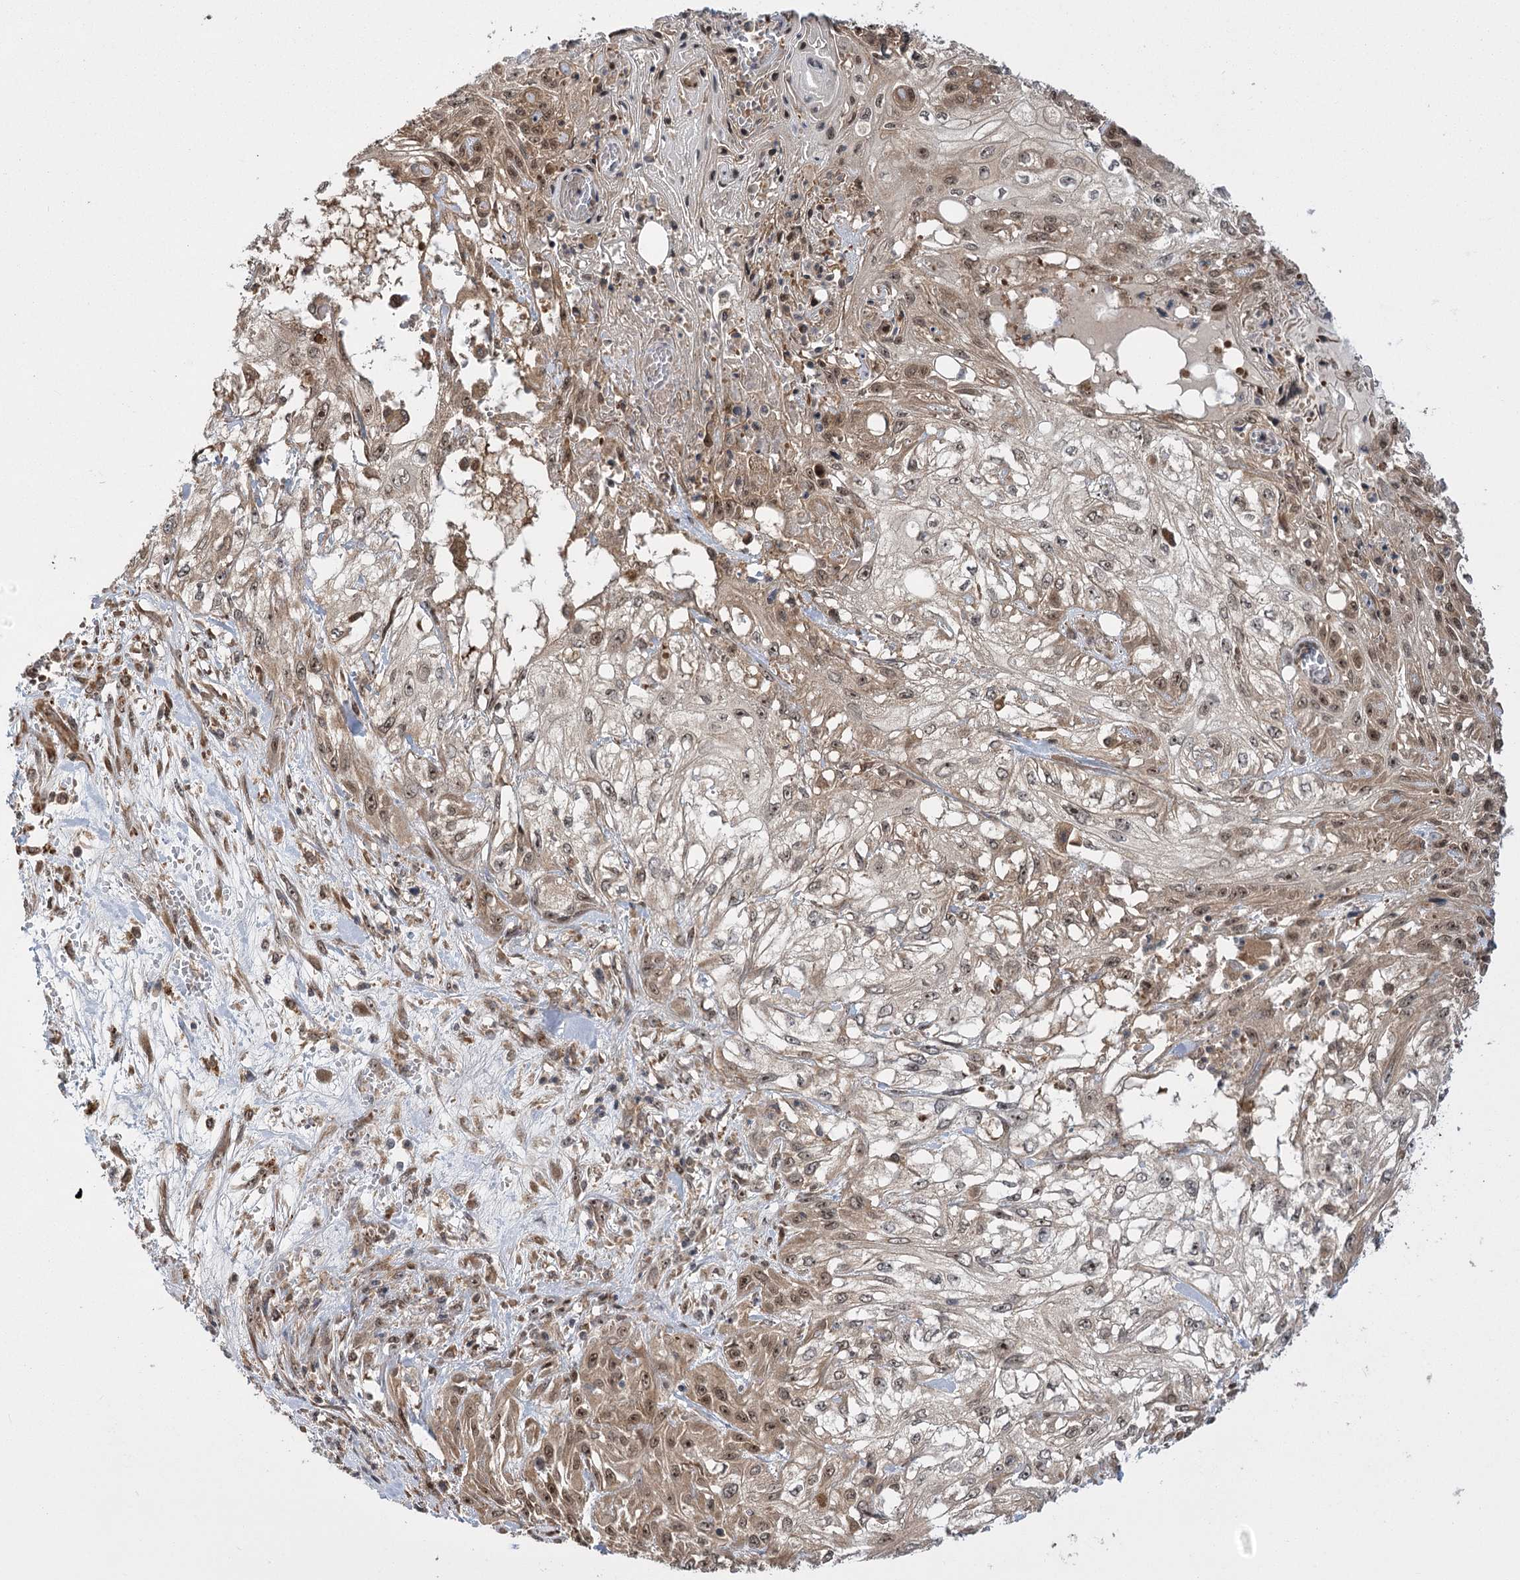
{"staining": {"intensity": "moderate", "quantity": "25%-75%", "location": "cytoplasmic/membranous,nuclear"}, "tissue": "skin cancer", "cell_type": "Tumor cells", "image_type": "cancer", "snomed": [{"axis": "morphology", "description": "Squamous cell carcinoma, NOS"}, {"axis": "morphology", "description": "Squamous cell carcinoma, metastatic, NOS"}, {"axis": "topography", "description": "Skin"}, {"axis": "topography", "description": "Lymph node"}], "caption": "Skin cancer (metastatic squamous cell carcinoma) was stained to show a protein in brown. There is medium levels of moderate cytoplasmic/membranous and nuclear expression in approximately 25%-75% of tumor cells. (IHC, brightfield microscopy, high magnification).", "gene": "SERGEF", "patient": {"sex": "male", "age": 75}}